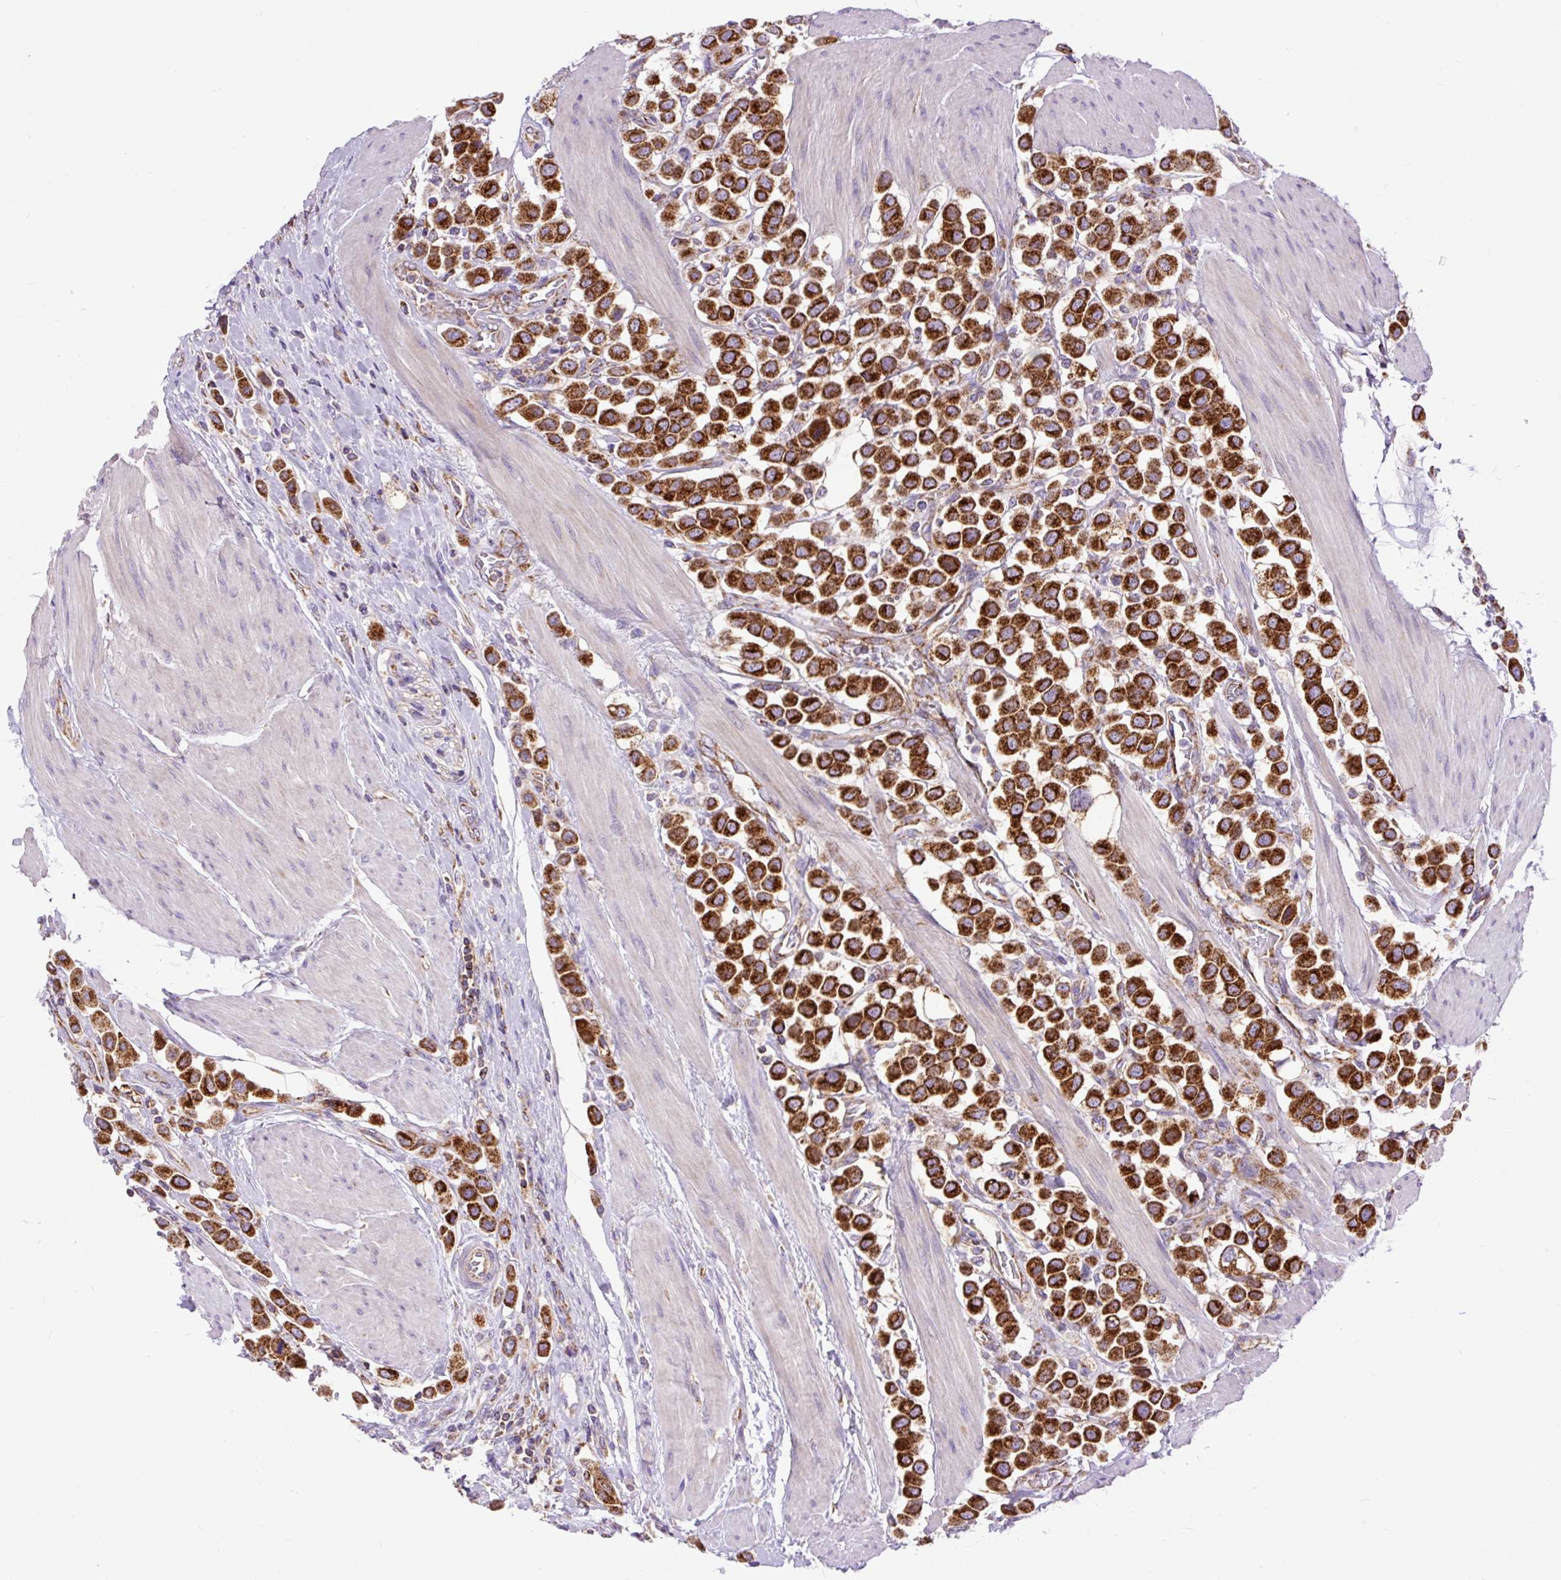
{"staining": {"intensity": "strong", "quantity": ">75%", "location": "cytoplasmic/membranous"}, "tissue": "urothelial cancer", "cell_type": "Tumor cells", "image_type": "cancer", "snomed": [{"axis": "morphology", "description": "Urothelial carcinoma, High grade"}, {"axis": "topography", "description": "Urinary bladder"}], "caption": "Strong cytoplasmic/membranous expression is identified in approximately >75% of tumor cells in urothelial carcinoma (high-grade).", "gene": "TOMM40", "patient": {"sex": "male", "age": 50}}